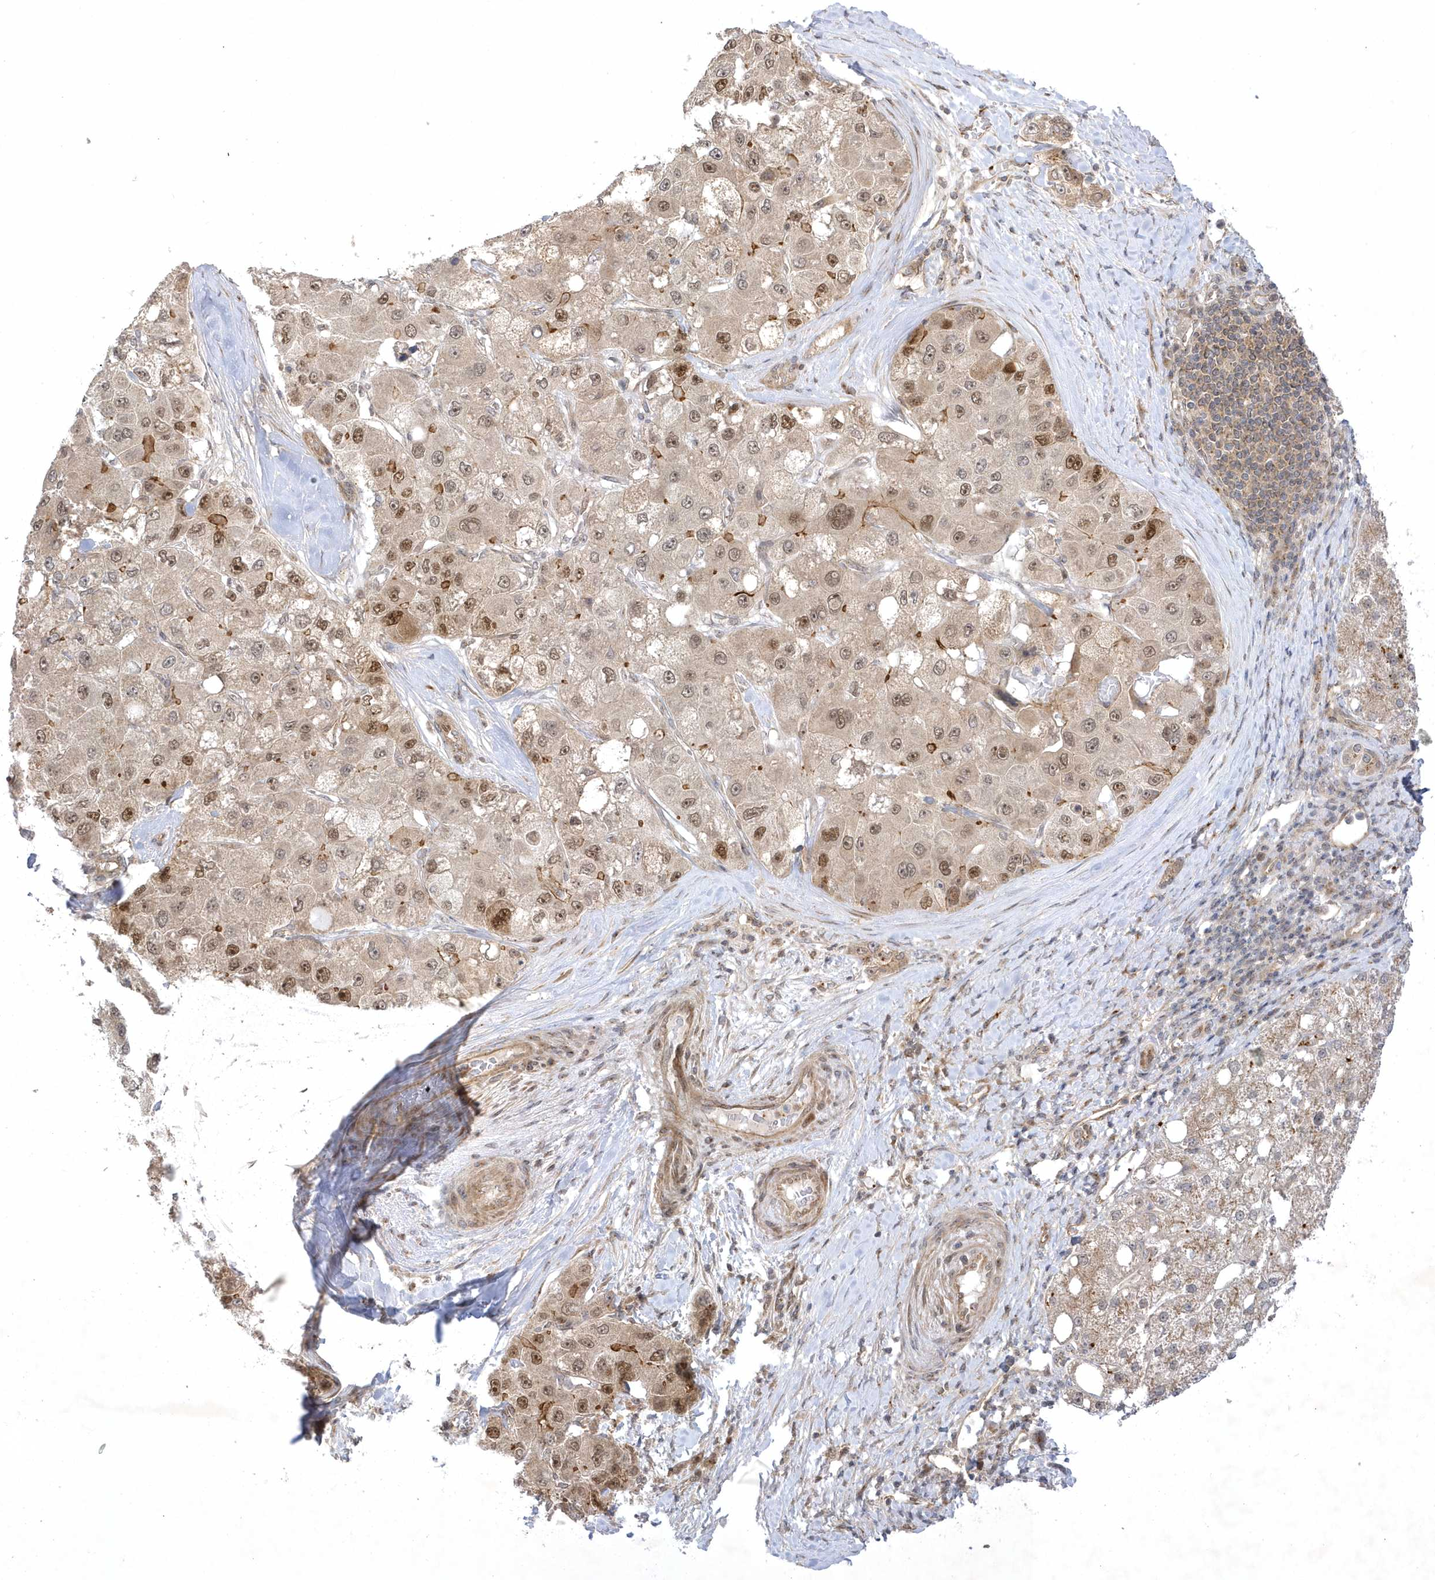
{"staining": {"intensity": "moderate", "quantity": "<25%", "location": "nuclear"}, "tissue": "liver cancer", "cell_type": "Tumor cells", "image_type": "cancer", "snomed": [{"axis": "morphology", "description": "Carcinoma, Hepatocellular, NOS"}, {"axis": "topography", "description": "Liver"}], "caption": "Protein positivity by immunohistochemistry (IHC) demonstrates moderate nuclear positivity in approximately <25% of tumor cells in liver cancer.", "gene": "NAF1", "patient": {"sex": "male", "age": 80}}